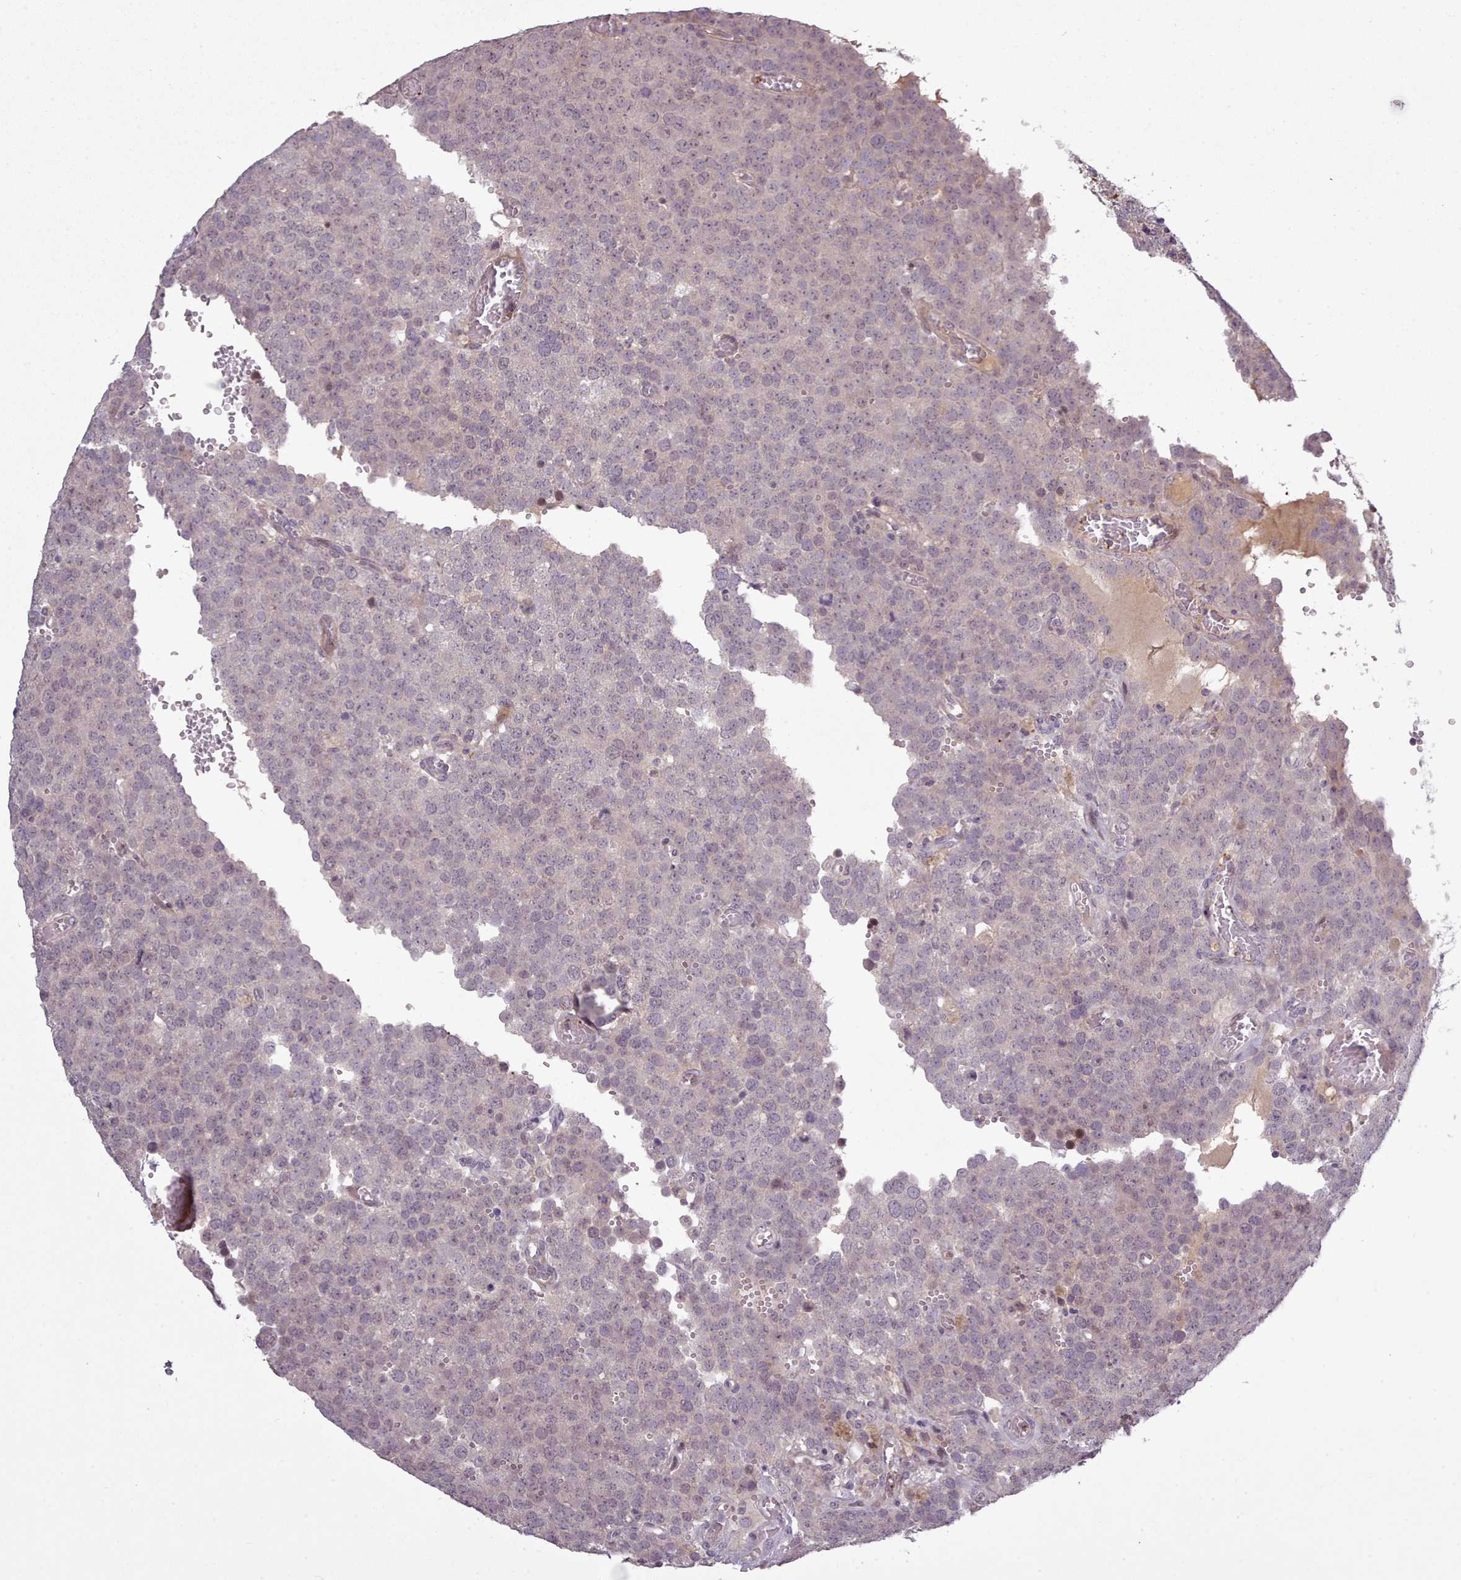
{"staining": {"intensity": "negative", "quantity": "none", "location": "none"}, "tissue": "testis cancer", "cell_type": "Tumor cells", "image_type": "cancer", "snomed": [{"axis": "morphology", "description": "Normal tissue, NOS"}, {"axis": "morphology", "description": "Seminoma, NOS"}, {"axis": "topography", "description": "Testis"}], "caption": "Photomicrograph shows no protein expression in tumor cells of seminoma (testis) tissue.", "gene": "LEFTY2", "patient": {"sex": "male", "age": 71}}